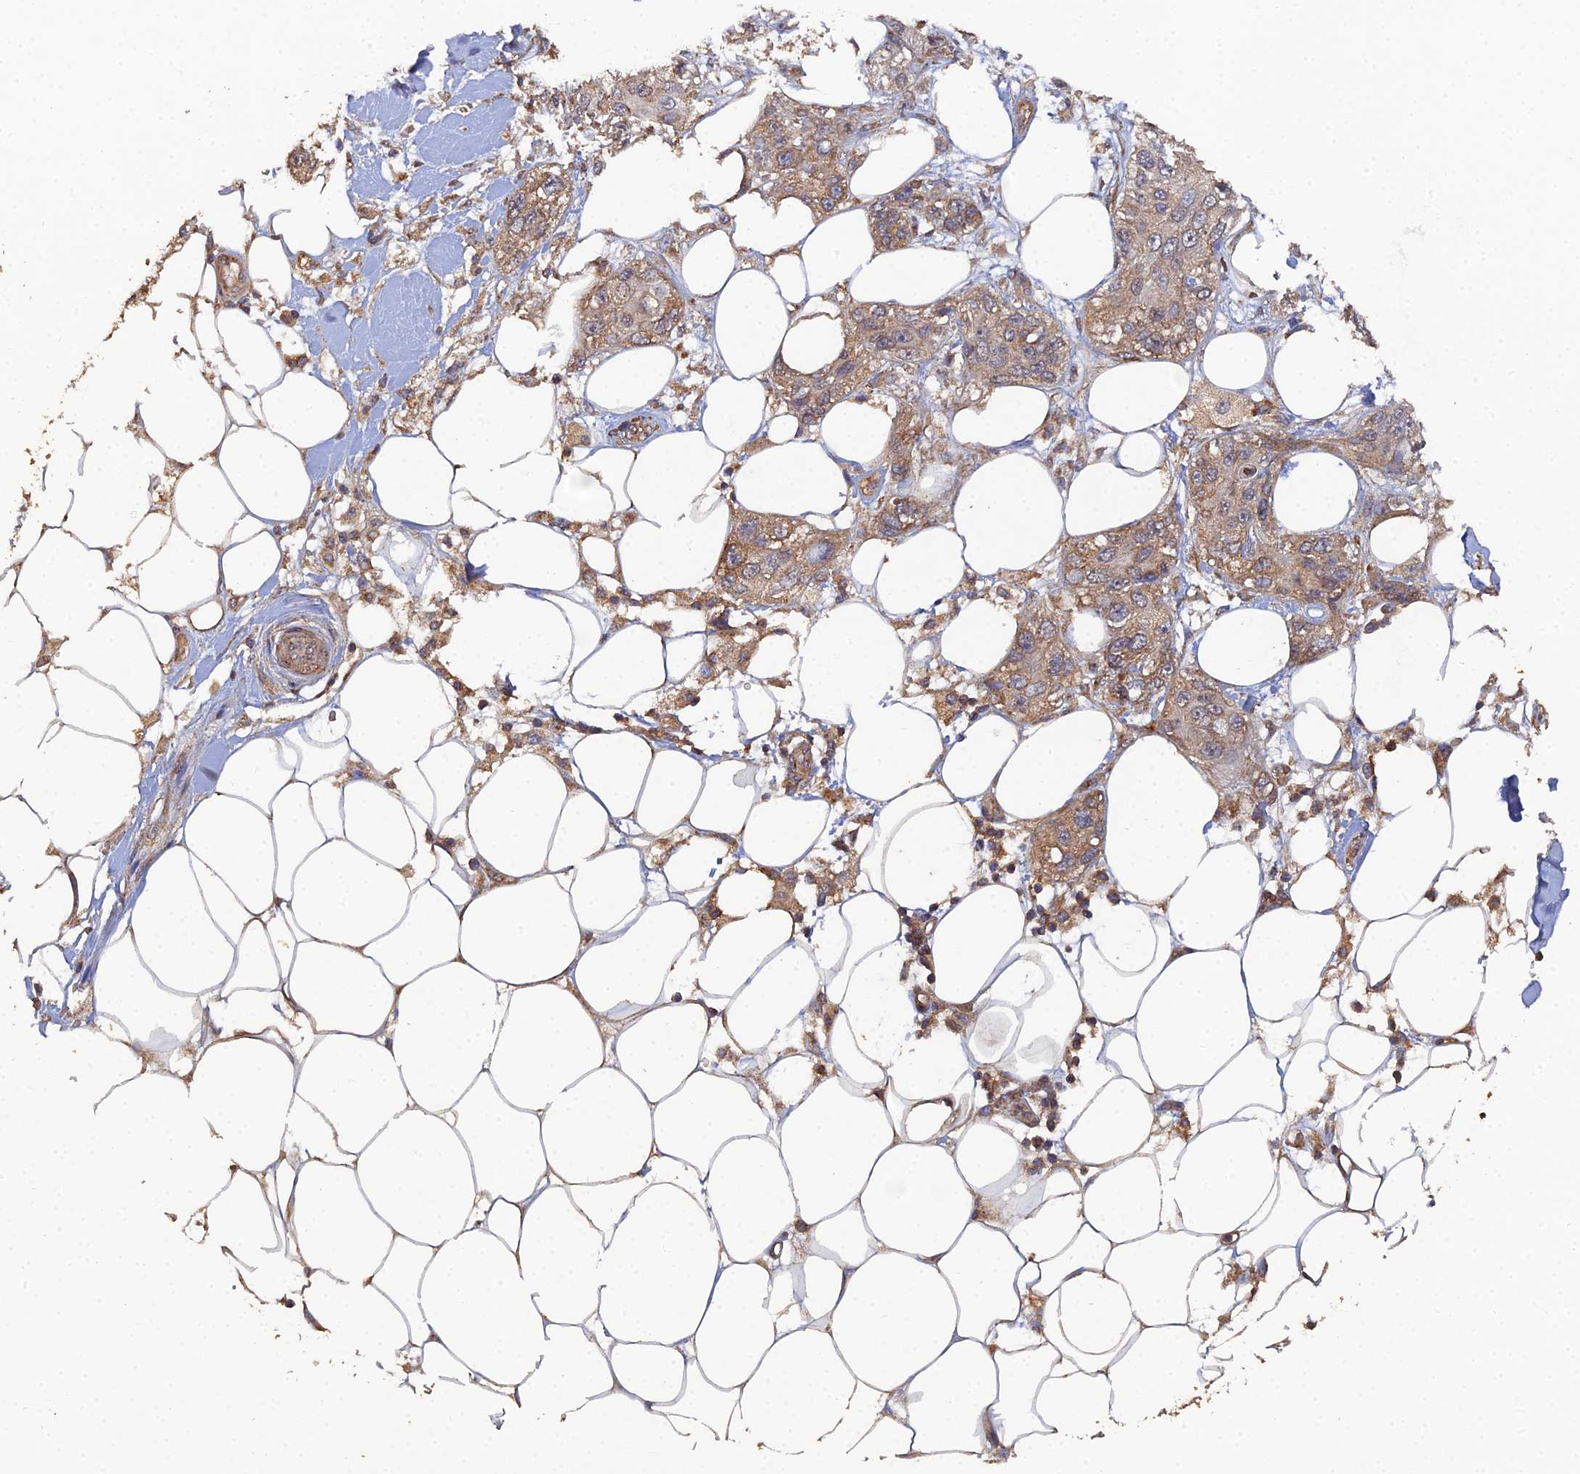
{"staining": {"intensity": "moderate", "quantity": ">75%", "location": "cytoplasmic/membranous"}, "tissue": "skin cancer", "cell_type": "Tumor cells", "image_type": "cancer", "snomed": [{"axis": "morphology", "description": "Normal tissue, NOS"}, {"axis": "morphology", "description": "Squamous cell carcinoma, NOS"}, {"axis": "topography", "description": "Skin"}], "caption": "The immunohistochemical stain shows moderate cytoplasmic/membranous staining in tumor cells of skin squamous cell carcinoma tissue. The protein of interest is shown in brown color, while the nuclei are stained blue.", "gene": "SPANXN4", "patient": {"sex": "male", "age": 72}}